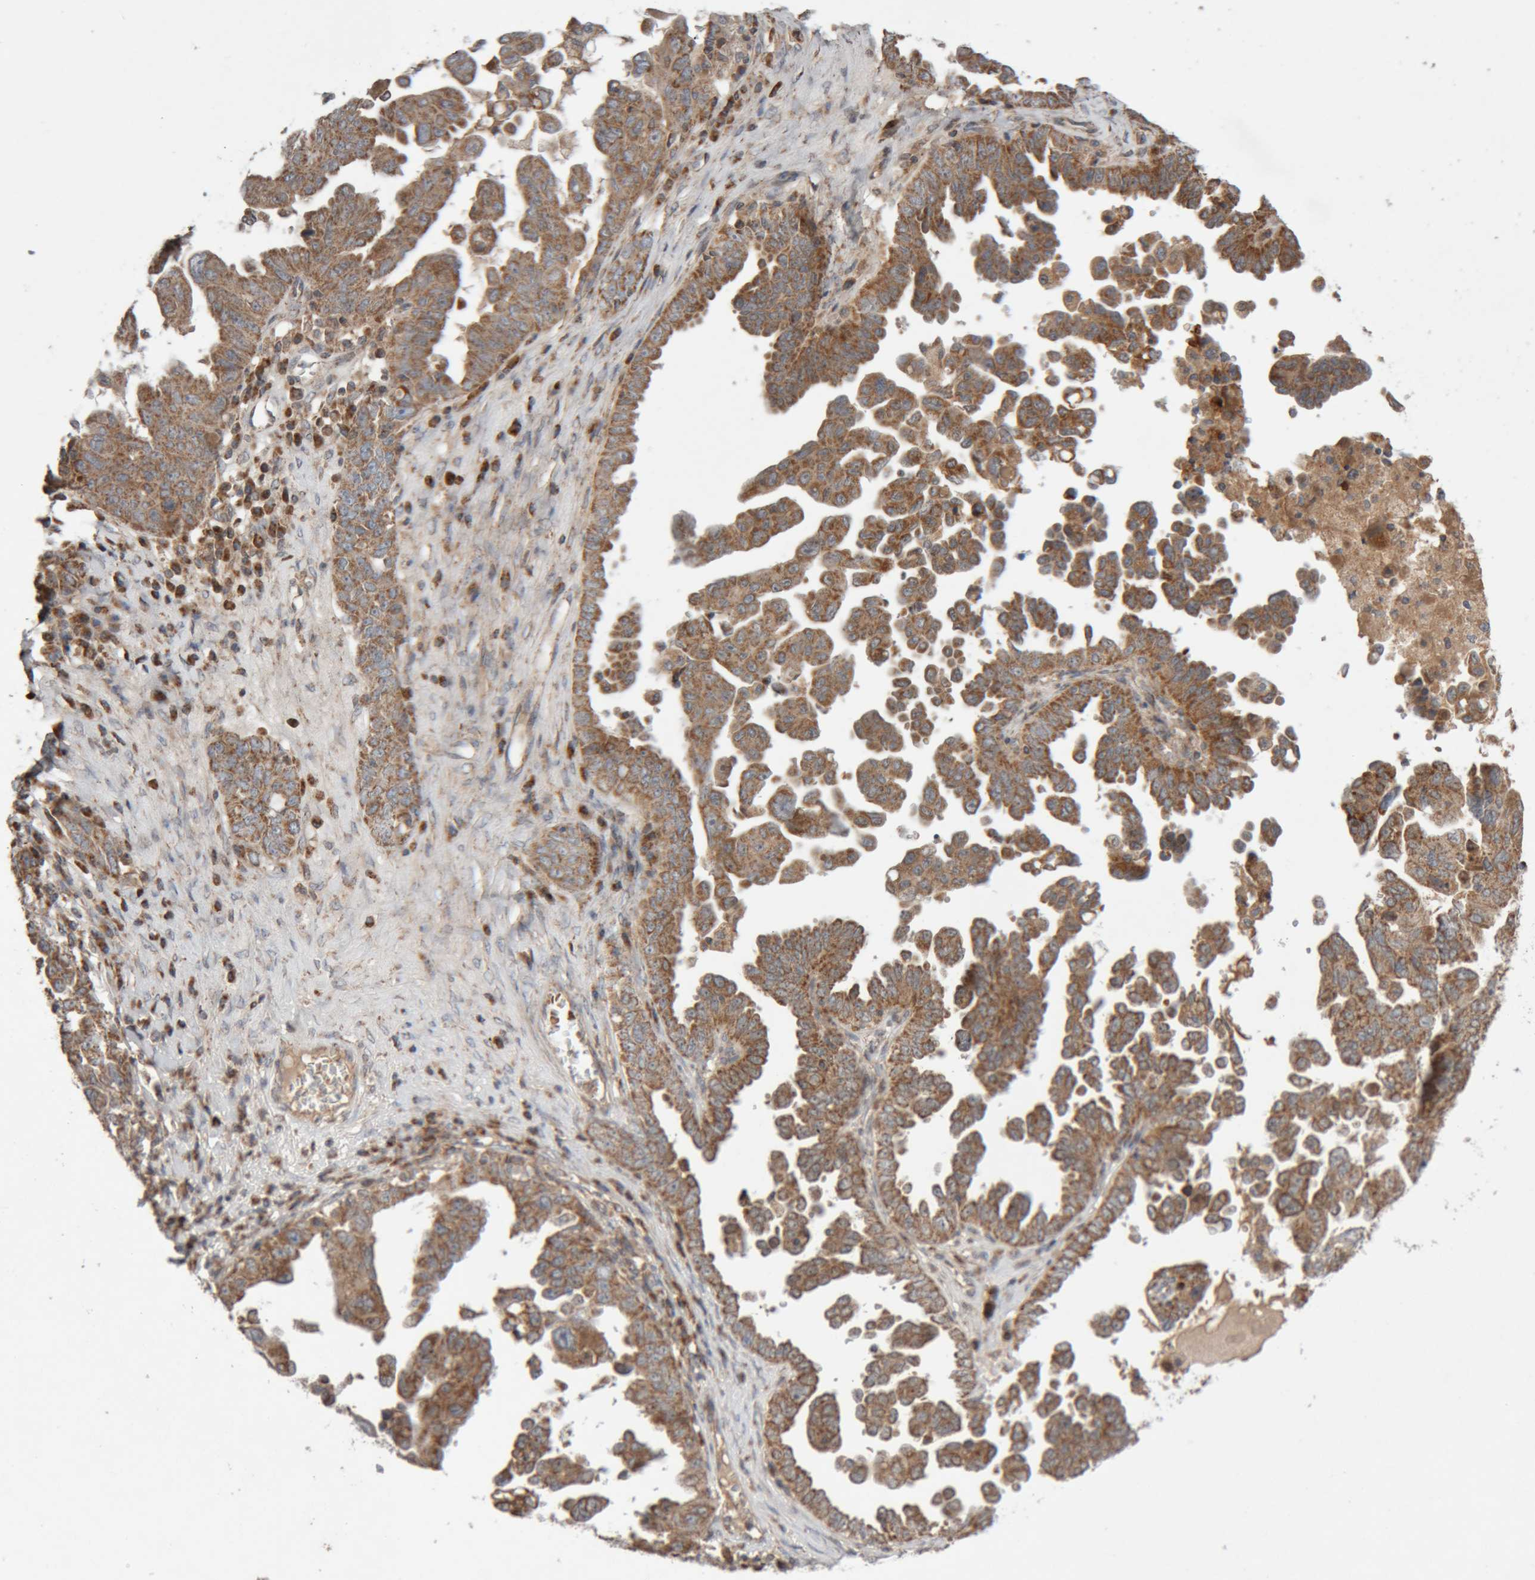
{"staining": {"intensity": "moderate", "quantity": ">75%", "location": "cytoplasmic/membranous"}, "tissue": "ovarian cancer", "cell_type": "Tumor cells", "image_type": "cancer", "snomed": [{"axis": "morphology", "description": "Carcinoma, endometroid"}, {"axis": "topography", "description": "Ovary"}], "caption": "Ovarian cancer (endometroid carcinoma) tissue reveals moderate cytoplasmic/membranous staining in approximately >75% of tumor cells, visualized by immunohistochemistry. (brown staining indicates protein expression, while blue staining denotes nuclei).", "gene": "KIF21B", "patient": {"sex": "female", "age": 62}}